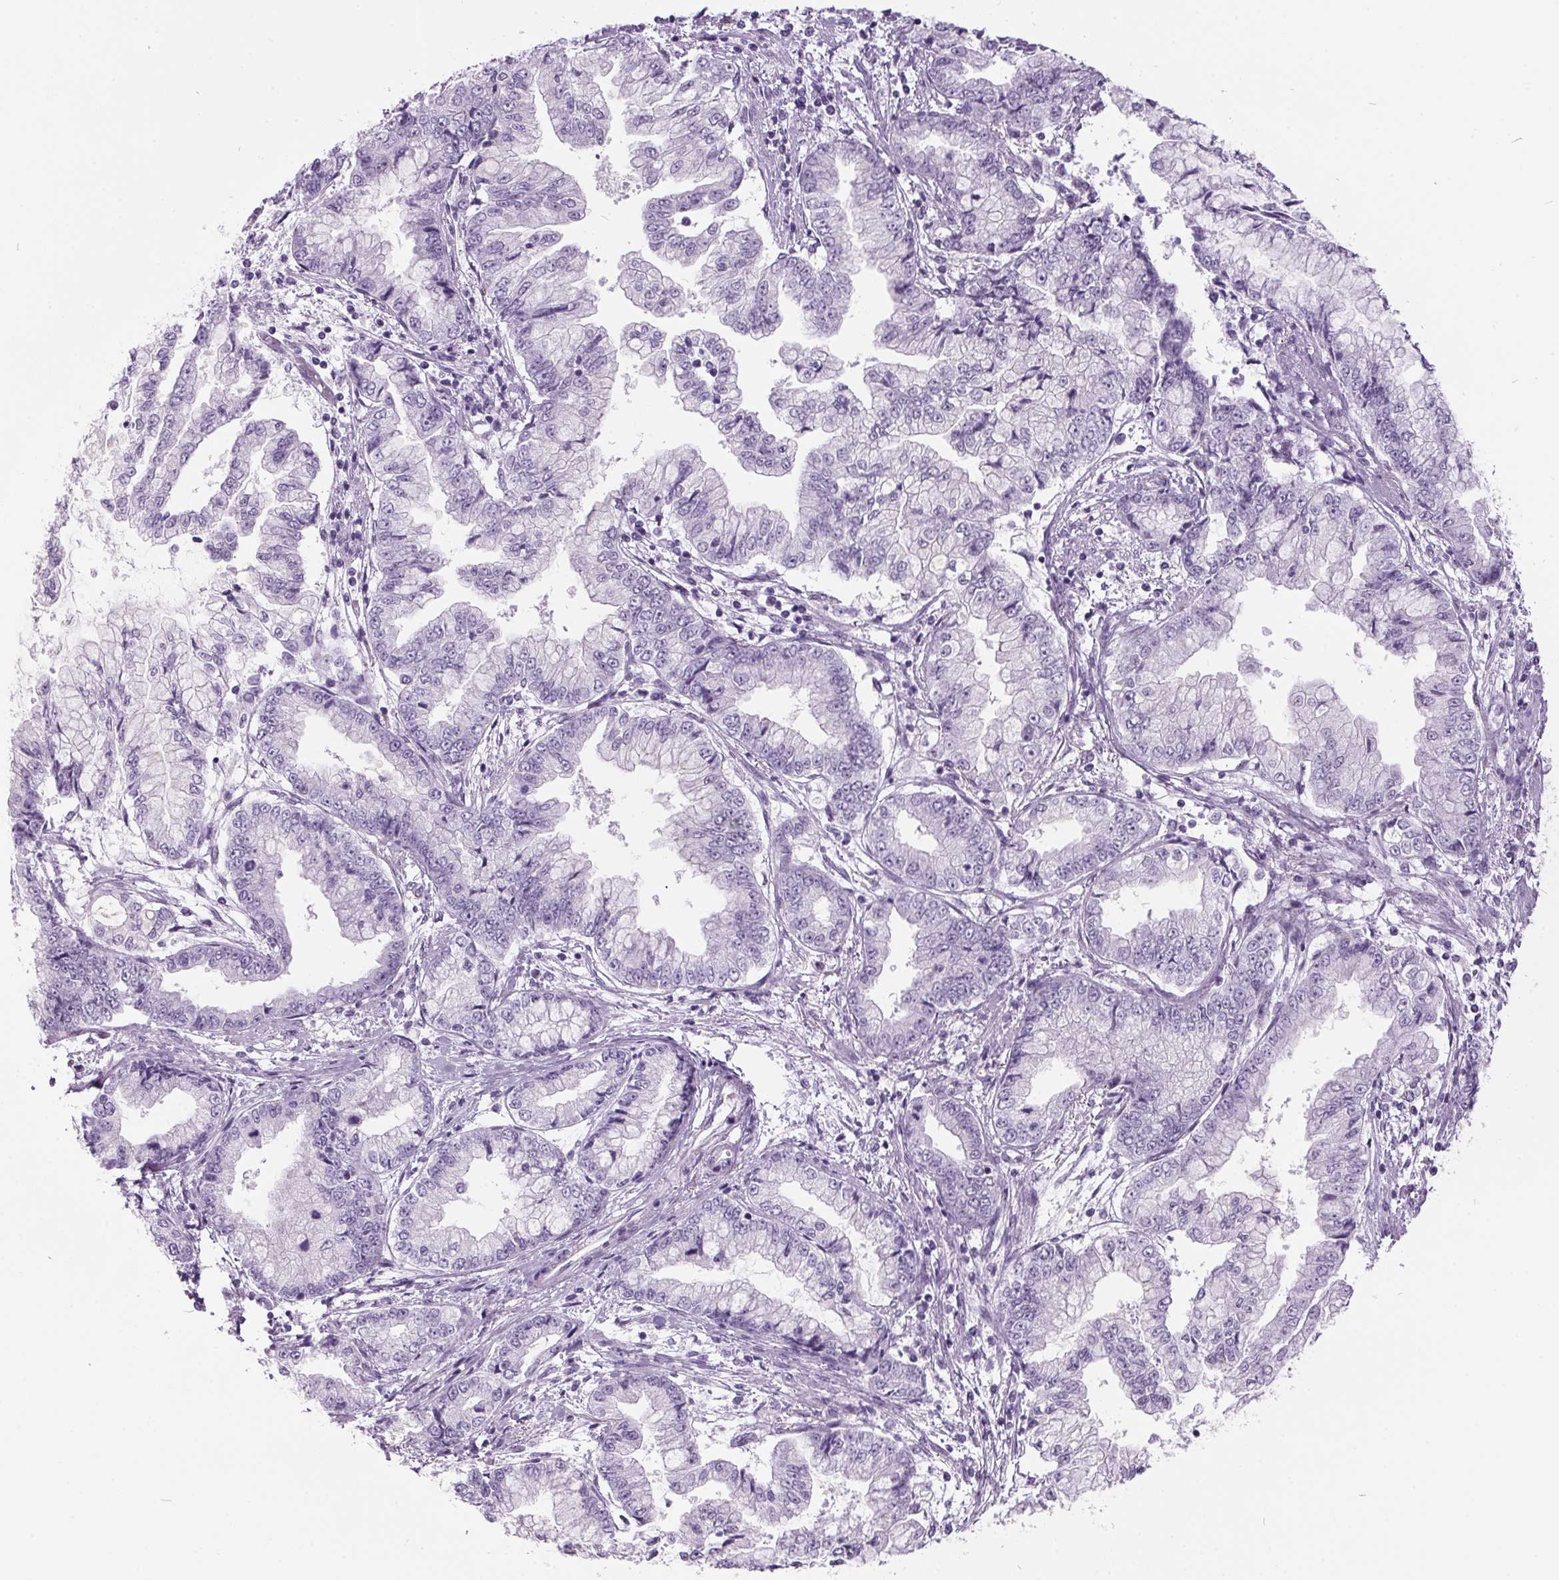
{"staining": {"intensity": "negative", "quantity": "none", "location": "none"}, "tissue": "stomach cancer", "cell_type": "Tumor cells", "image_type": "cancer", "snomed": [{"axis": "morphology", "description": "Adenocarcinoma, NOS"}, {"axis": "topography", "description": "Stomach, upper"}], "caption": "The photomicrograph exhibits no staining of tumor cells in stomach cancer.", "gene": "ODAD2", "patient": {"sex": "female", "age": 74}}